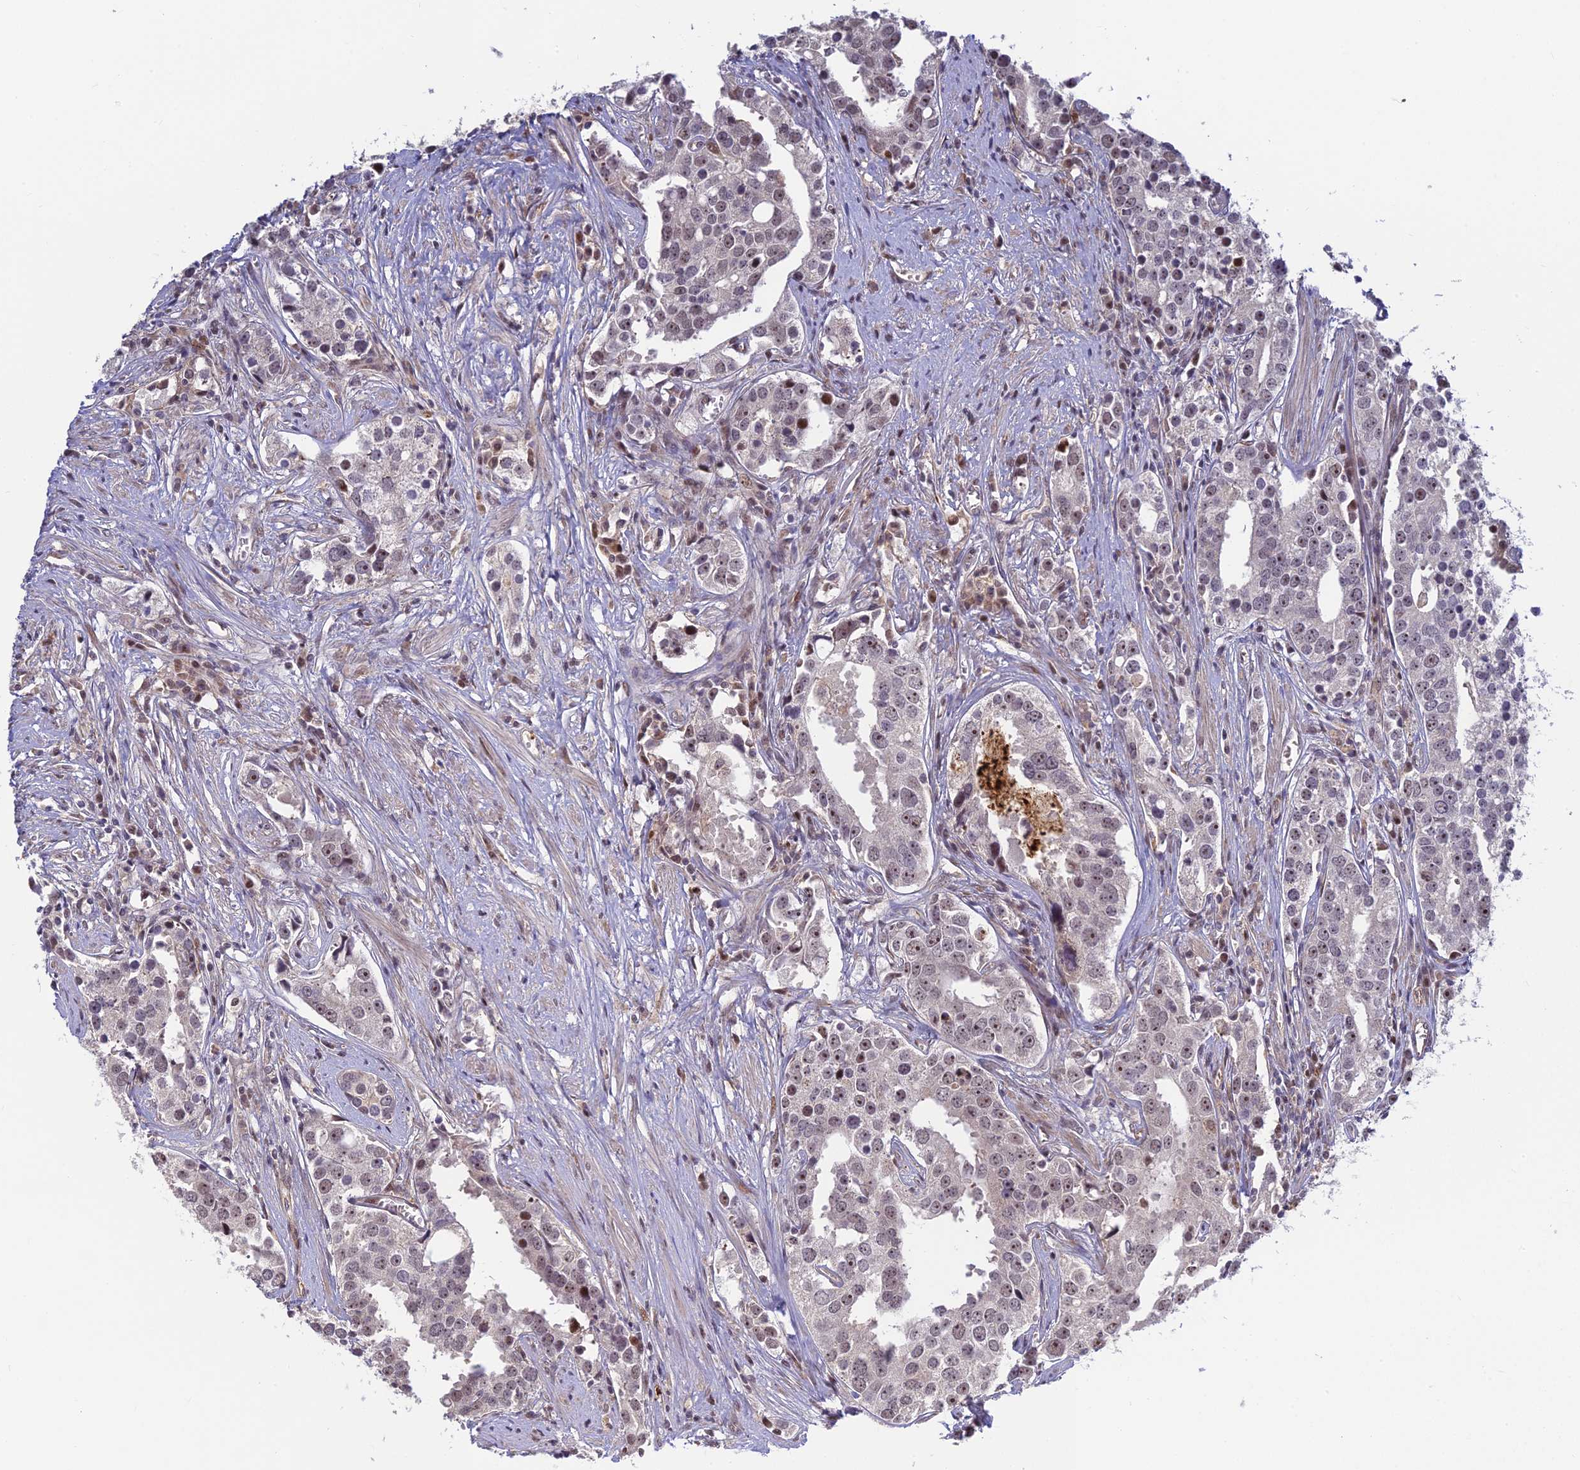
{"staining": {"intensity": "moderate", "quantity": "<25%", "location": "nuclear"}, "tissue": "prostate cancer", "cell_type": "Tumor cells", "image_type": "cancer", "snomed": [{"axis": "morphology", "description": "Adenocarcinoma, High grade"}, {"axis": "topography", "description": "Prostate"}], "caption": "About <25% of tumor cells in prostate adenocarcinoma (high-grade) show moderate nuclear protein staining as visualized by brown immunohistochemical staining.", "gene": "UFSP2", "patient": {"sex": "male", "age": 71}}